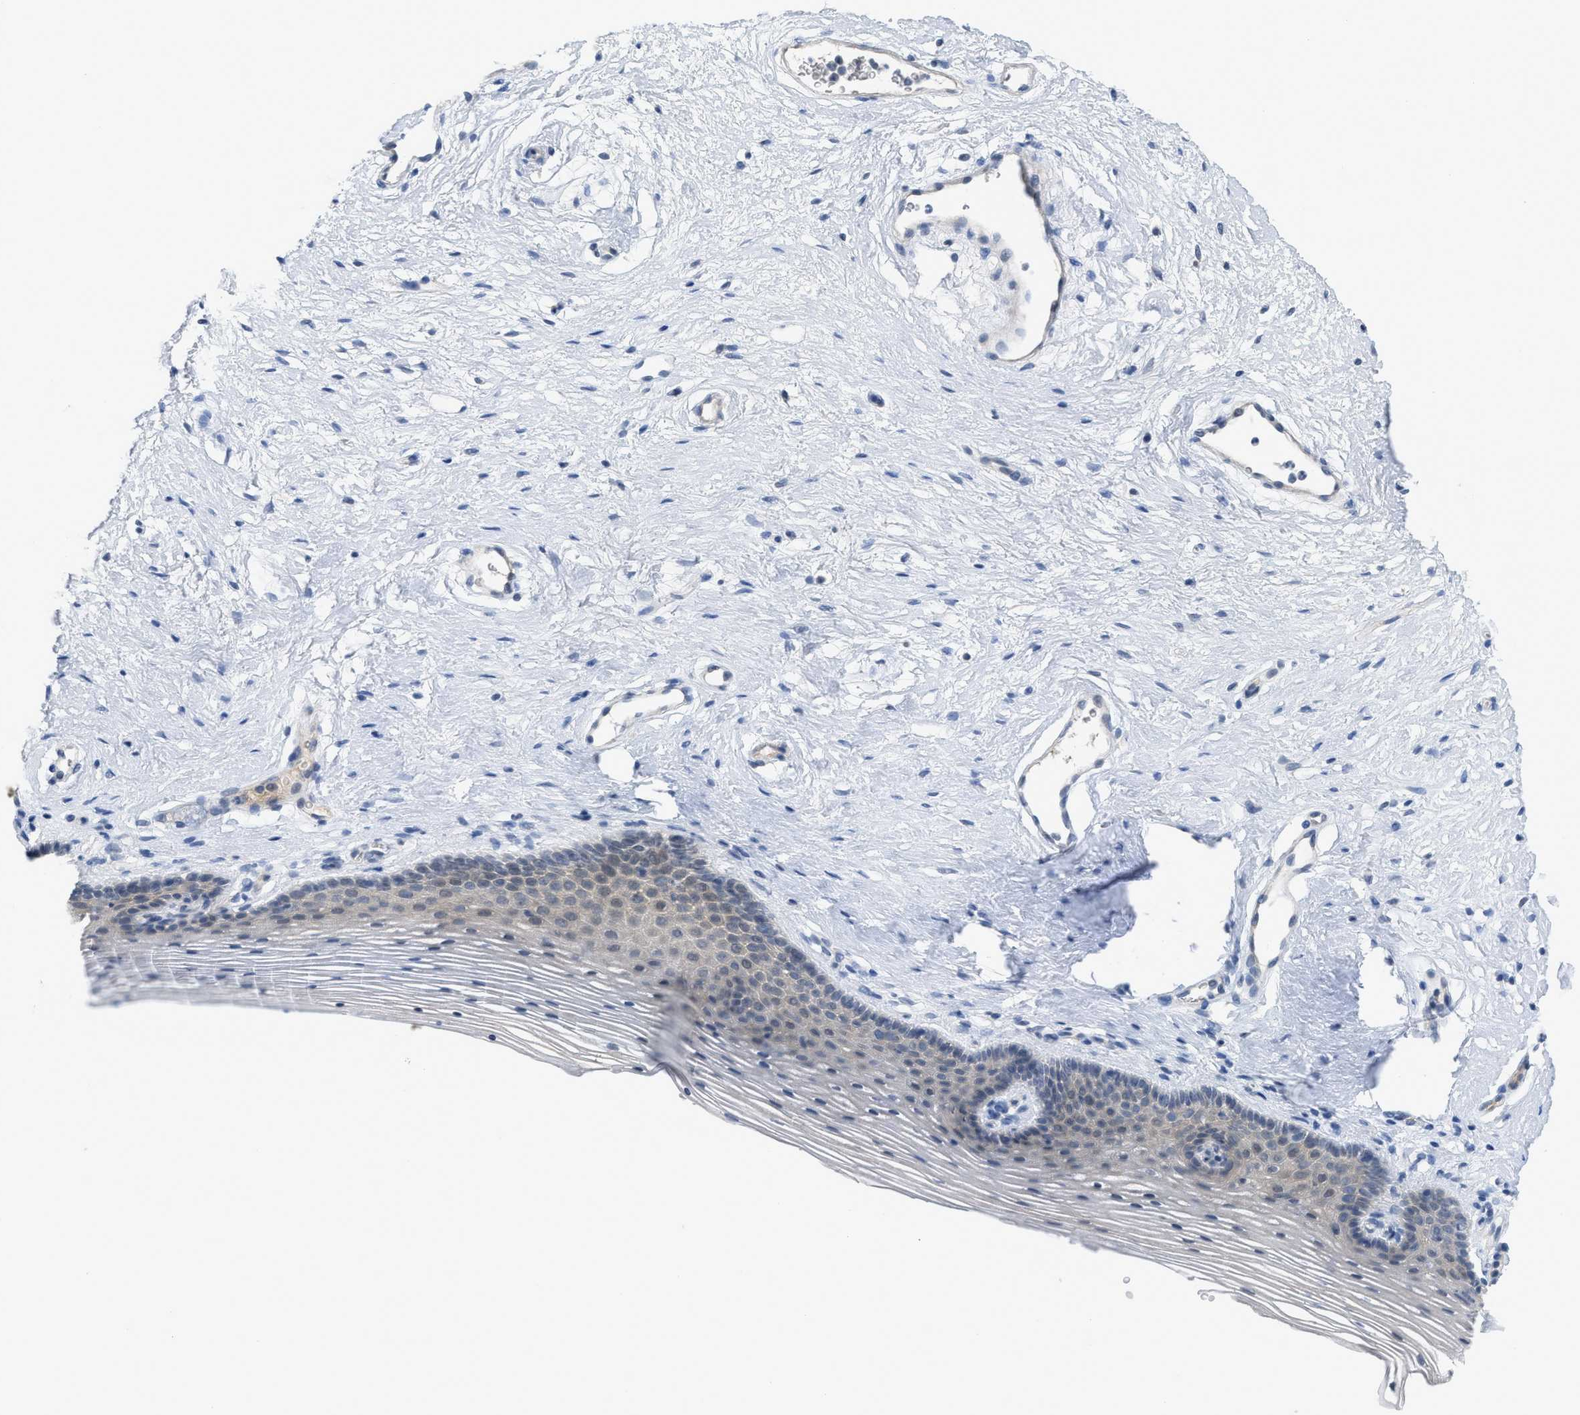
{"staining": {"intensity": "weak", "quantity": "<25%", "location": "cytoplasmic/membranous"}, "tissue": "vagina", "cell_type": "Squamous epithelial cells", "image_type": "normal", "snomed": [{"axis": "morphology", "description": "Normal tissue, NOS"}, {"axis": "topography", "description": "Vagina"}], "caption": "Squamous epithelial cells show no significant protein staining in unremarkable vagina. (DAB (3,3'-diaminobenzidine) IHC visualized using brightfield microscopy, high magnification).", "gene": "TNFAIP1", "patient": {"sex": "female", "age": 32}}